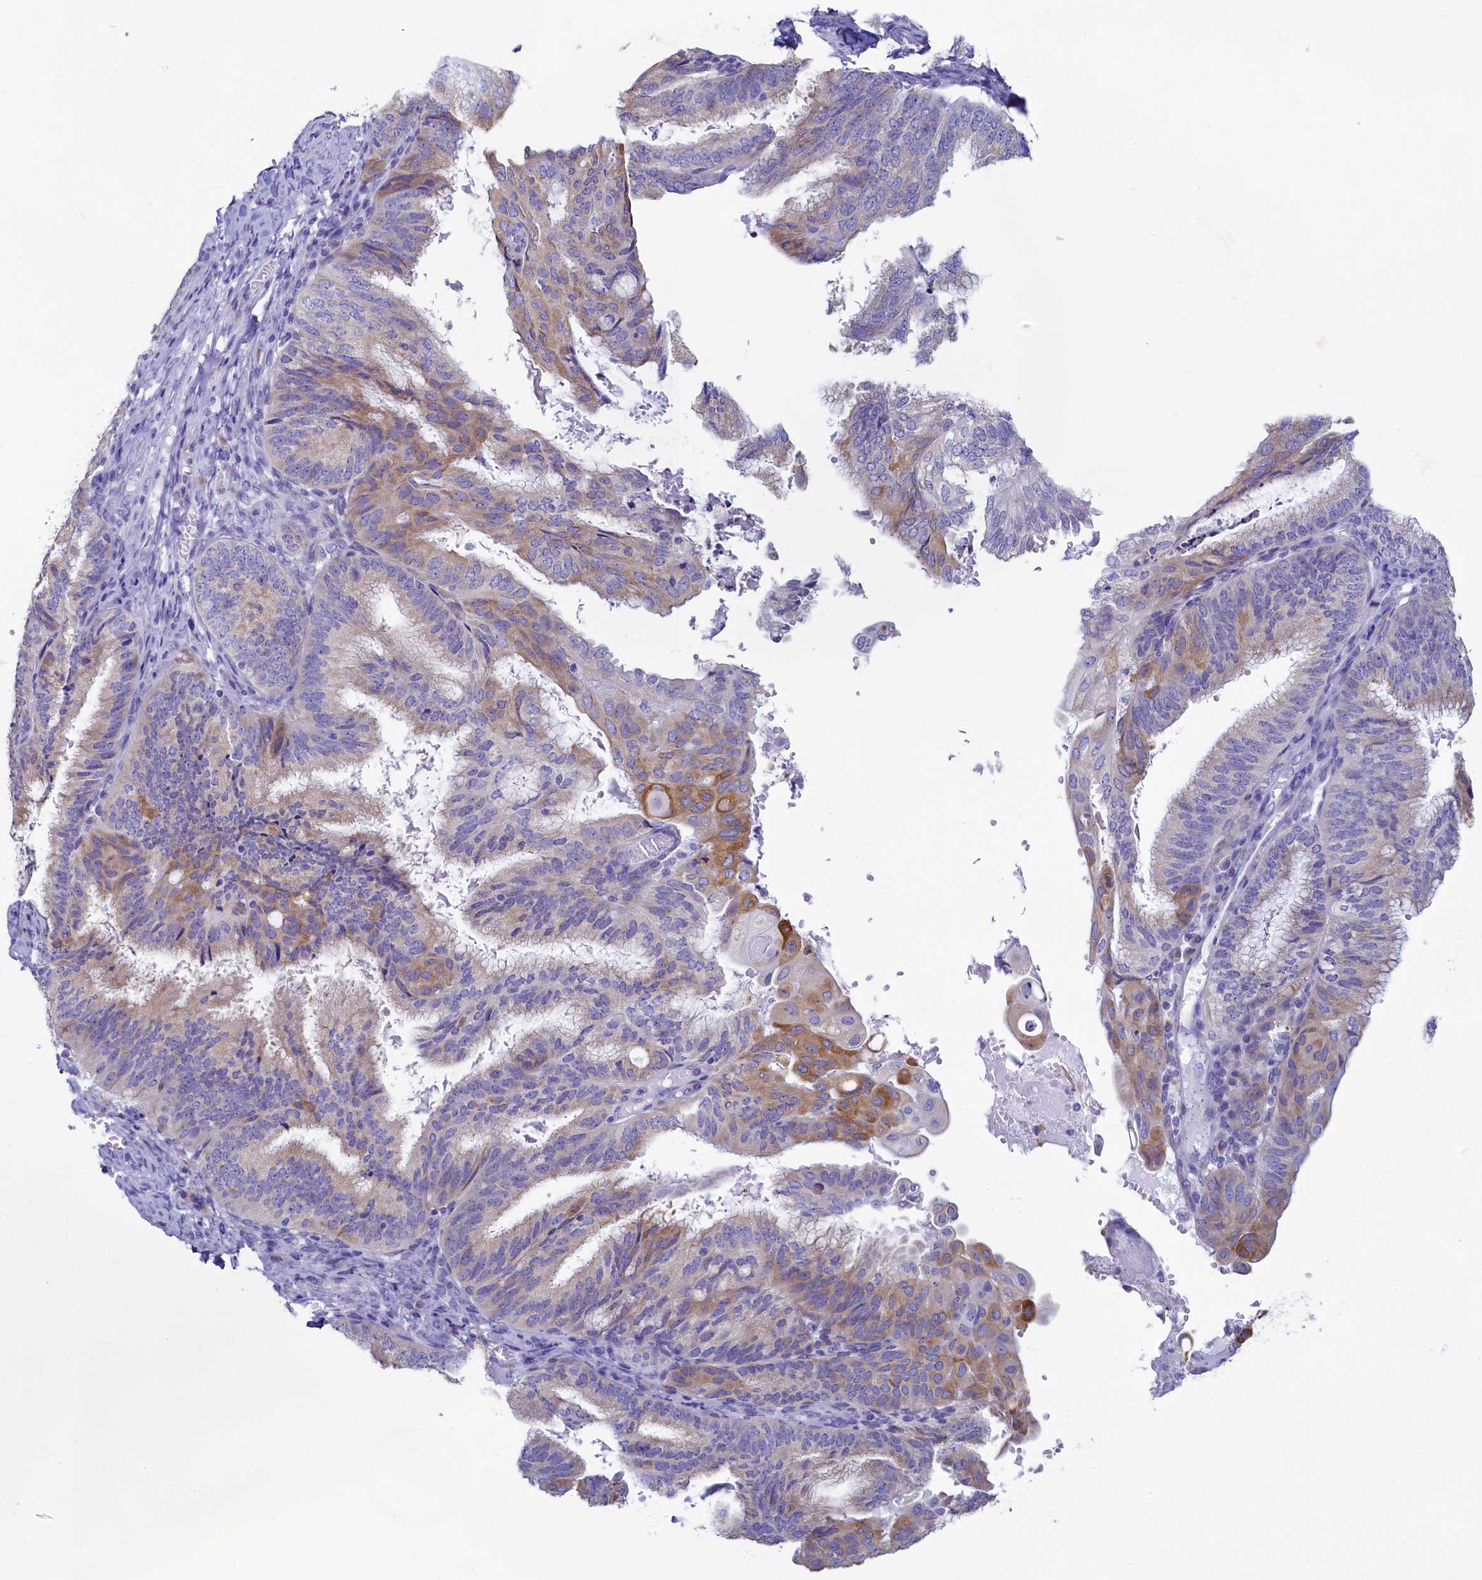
{"staining": {"intensity": "moderate", "quantity": "<25%", "location": "cytoplasmic/membranous"}, "tissue": "endometrial cancer", "cell_type": "Tumor cells", "image_type": "cancer", "snomed": [{"axis": "morphology", "description": "Adenocarcinoma, NOS"}, {"axis": "topography", "description": "Endometrium"}], "caption": "Immunohistochemistry micrograph of neoplastic tissue: endometrial adenocarcinoma stained using IHC demonstrates low levels of moderate protein expression localized specifically in the cytoplasmic/membranous of tumor cells, appearing as a cytoplasmic/membranous brown color.", "gene": "SKA3", "patient": {"sex": "female", "age": 49}}